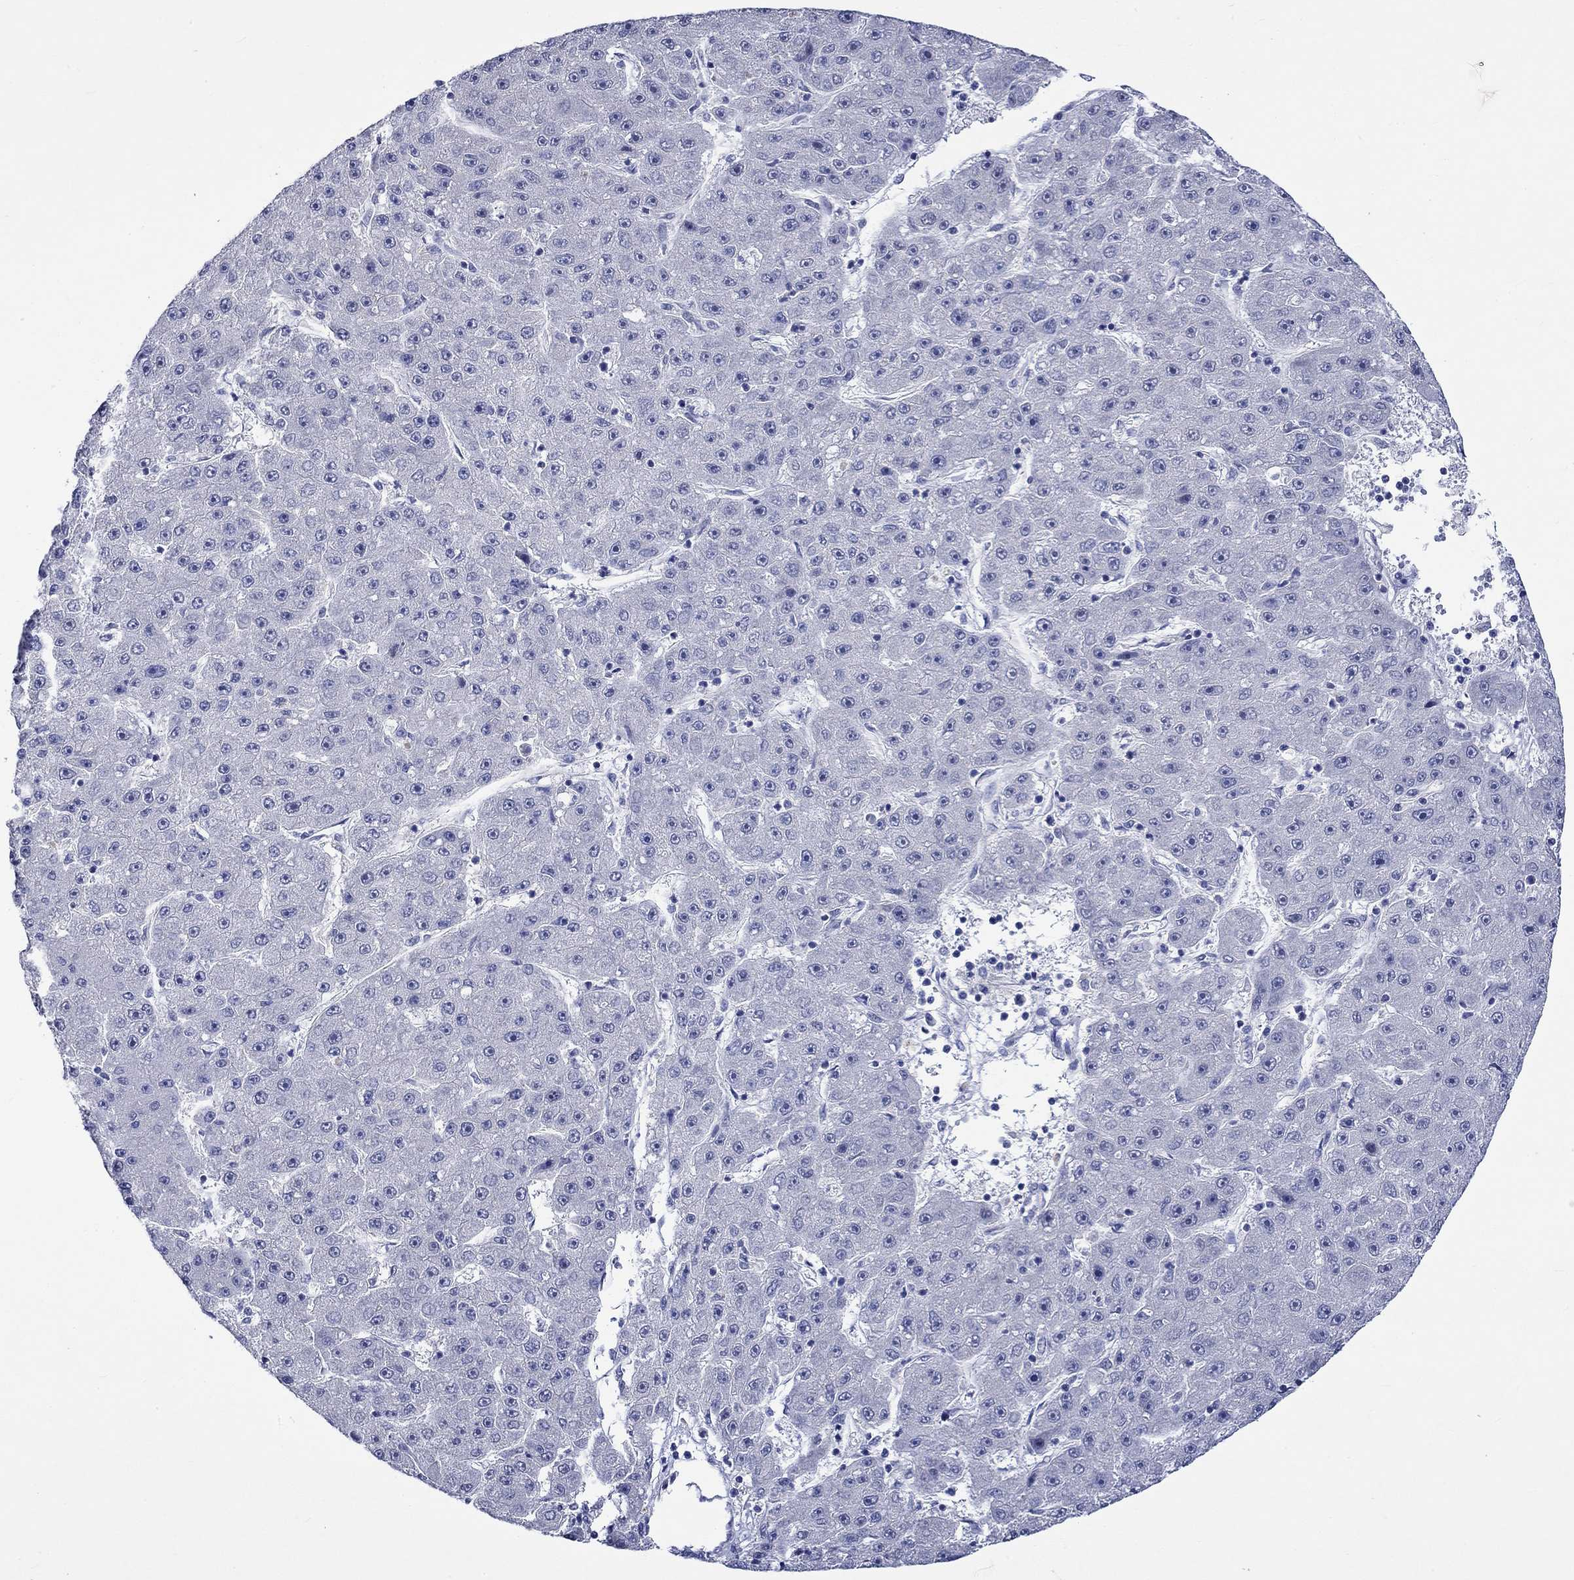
{"staining": {"intensity": "negative", "quantity": "none", "location": "none"}, "tissue": "liver cancer", "cell_type": "Tumor cells", "image_type": "cancer", "snomed": [{"axis": "morphology", "description": "Carcinoma, Hepatocellular, NOS"}, {"axis": "topography", "description": "Liver"}], "caption": "Immunohistochemistry image of neoplastic tissue: human liver cancer stained with DAB exhibits no significant protein staining in tumor cells.", "gene": "DDX3Y", "patient": {"sex": "male", "age": 67}}